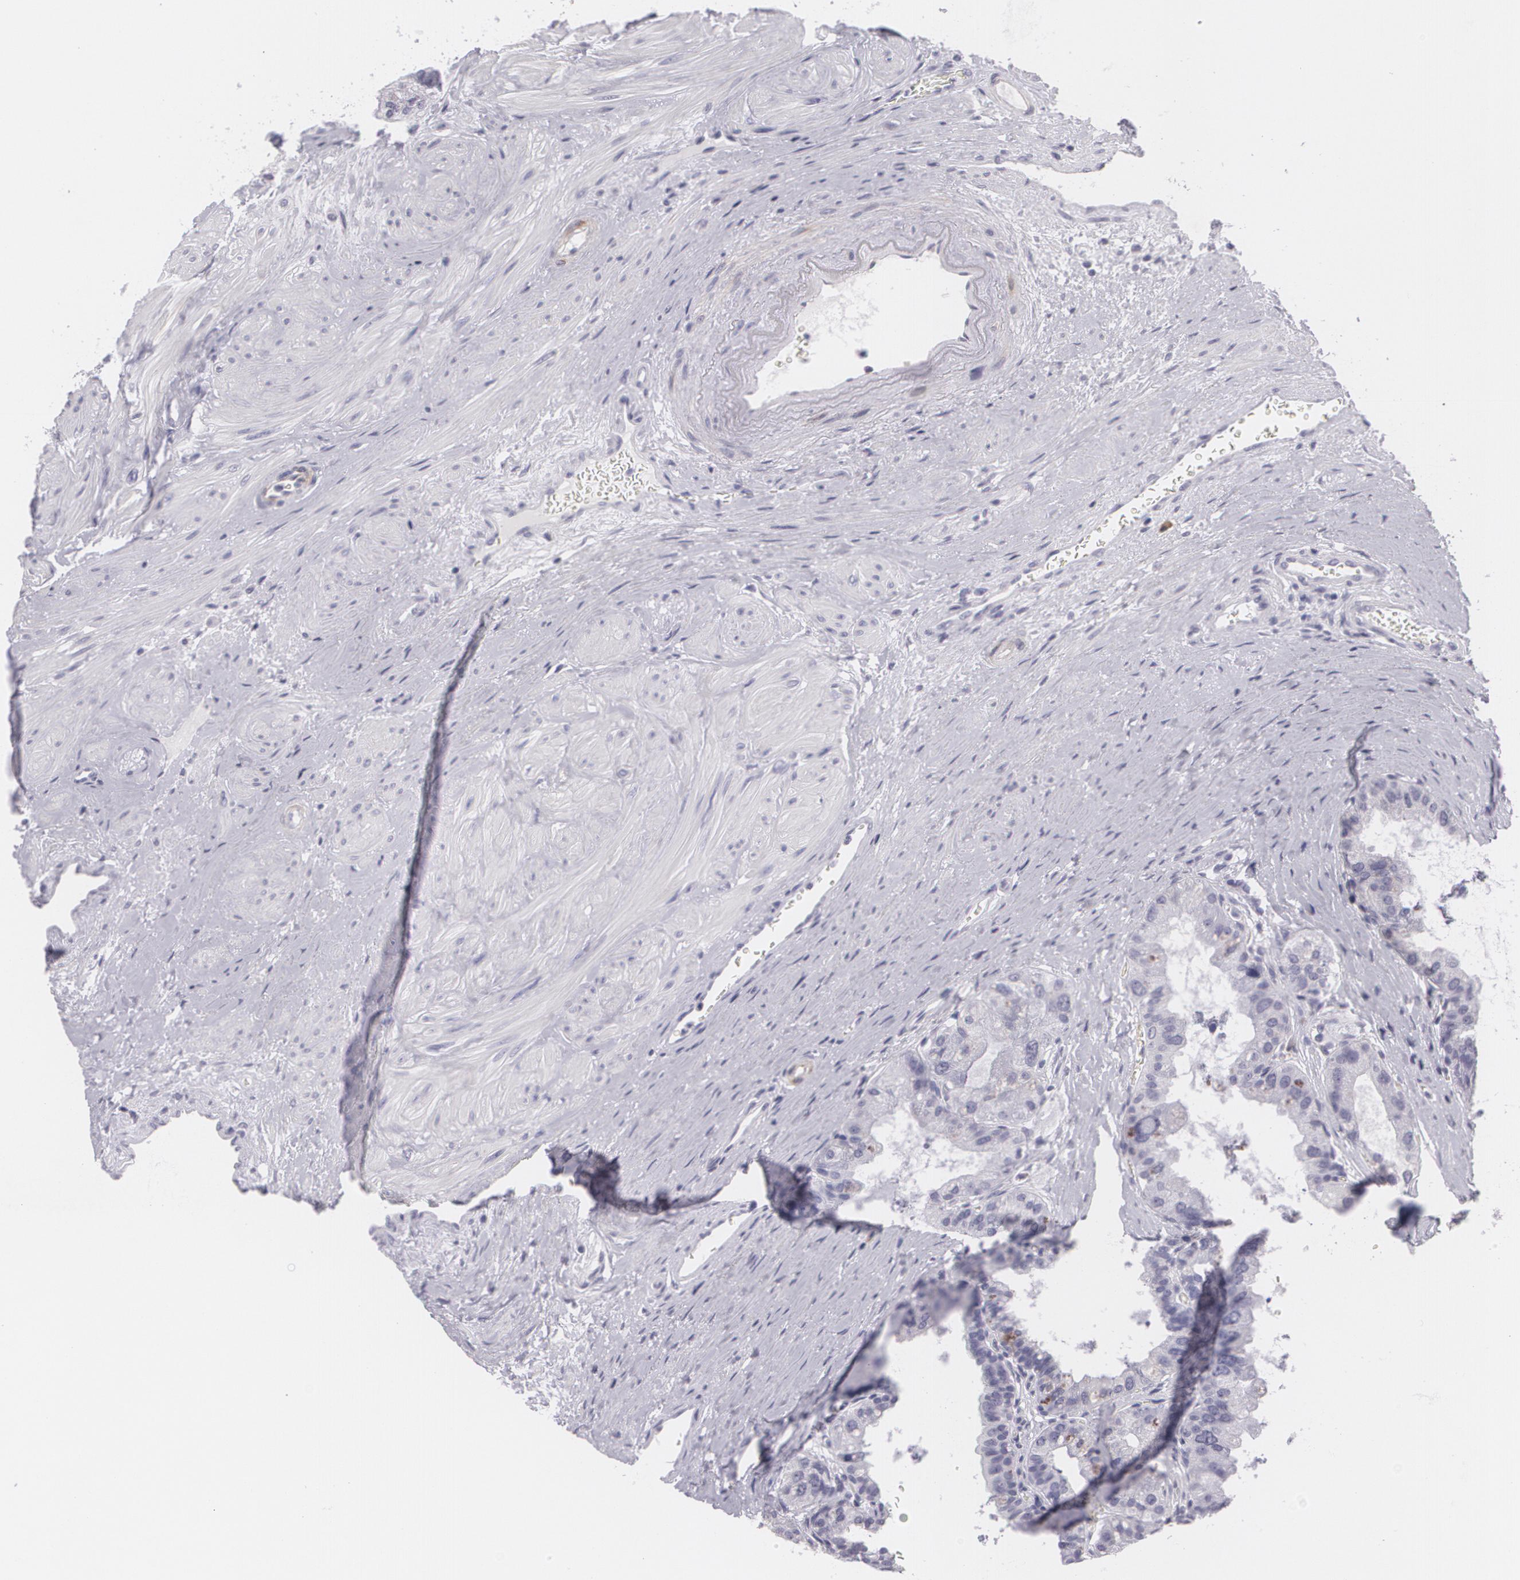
{"staining": {"intensity": "negative", "quantity": "none", "location": "none"}, "tissue": "prostate", "cell_type": "Glandular cells", "image_type": "normal", "snomed": [{"axis": "morphology", "description": "Normal tissue, NOS"}, {"axis": "topography", "description": "Prostate"}], "caption": "A high-resolution image shows immunohistochemistry (IHC) staining of benign prostate, which shows no significant expression in glandular cells.", "gene": "MAP2", "patient": {"sex": "male", "age": 60}}